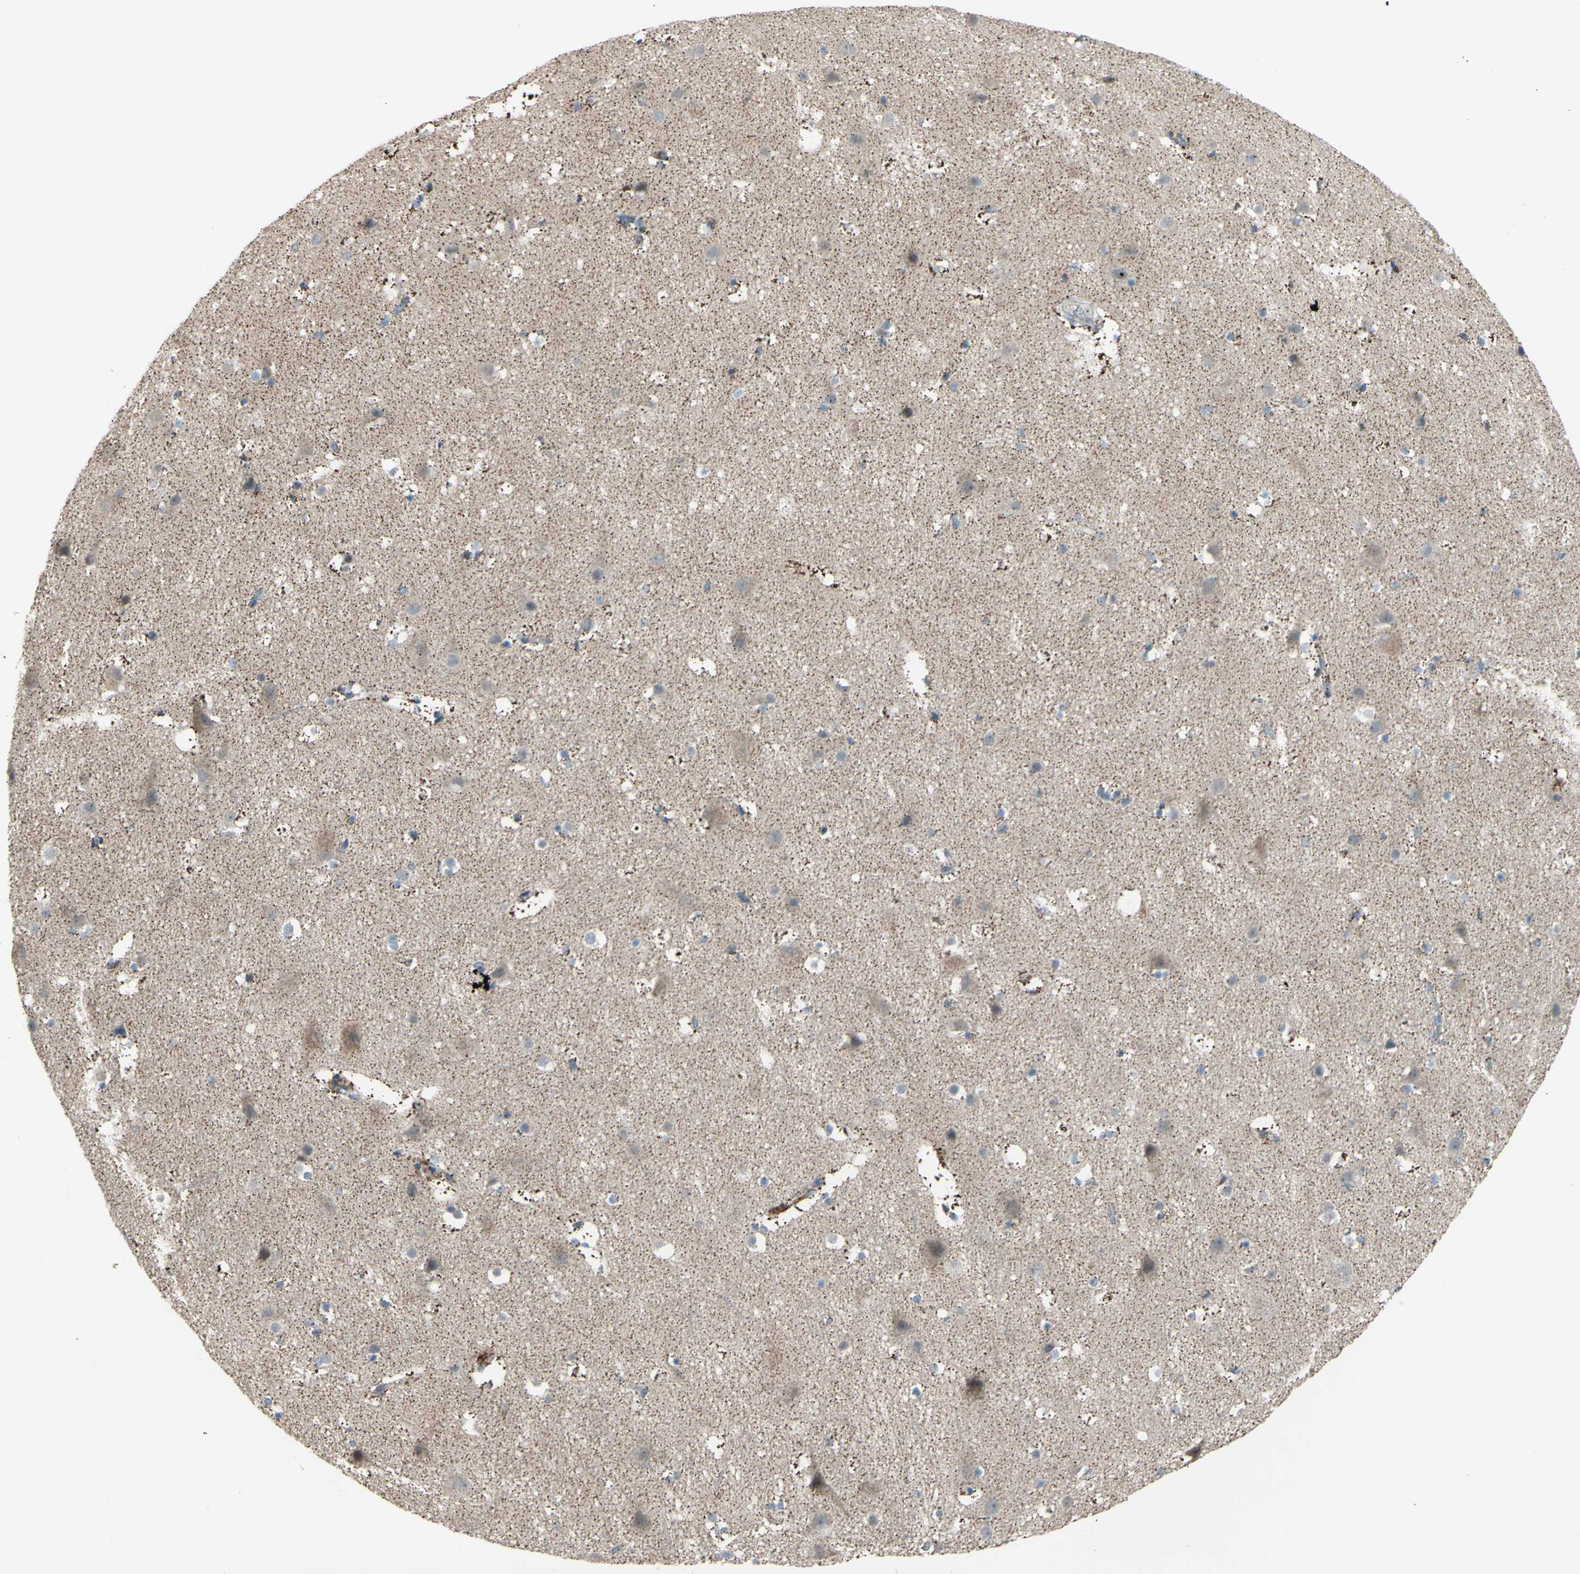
{"staining": {"intensity": "negative", "quantity": "none", "location": "none"}, "tissue": "cerebral cortex", "cell_type": "Endothelial cells", "image_type": "normal", "snomed": [{"axis": "morphology", "description": "Normal tissue, NOS"}, {"axis": "topography", "description": "Cerebral cortex"}], "caption": "DAB immunohistochemical staining of normal human cerebral cortex exhibits no significant staining in endothelial cells.", "gene": "GLT8D1", "patient": {"sex": "male", "age": 45}}